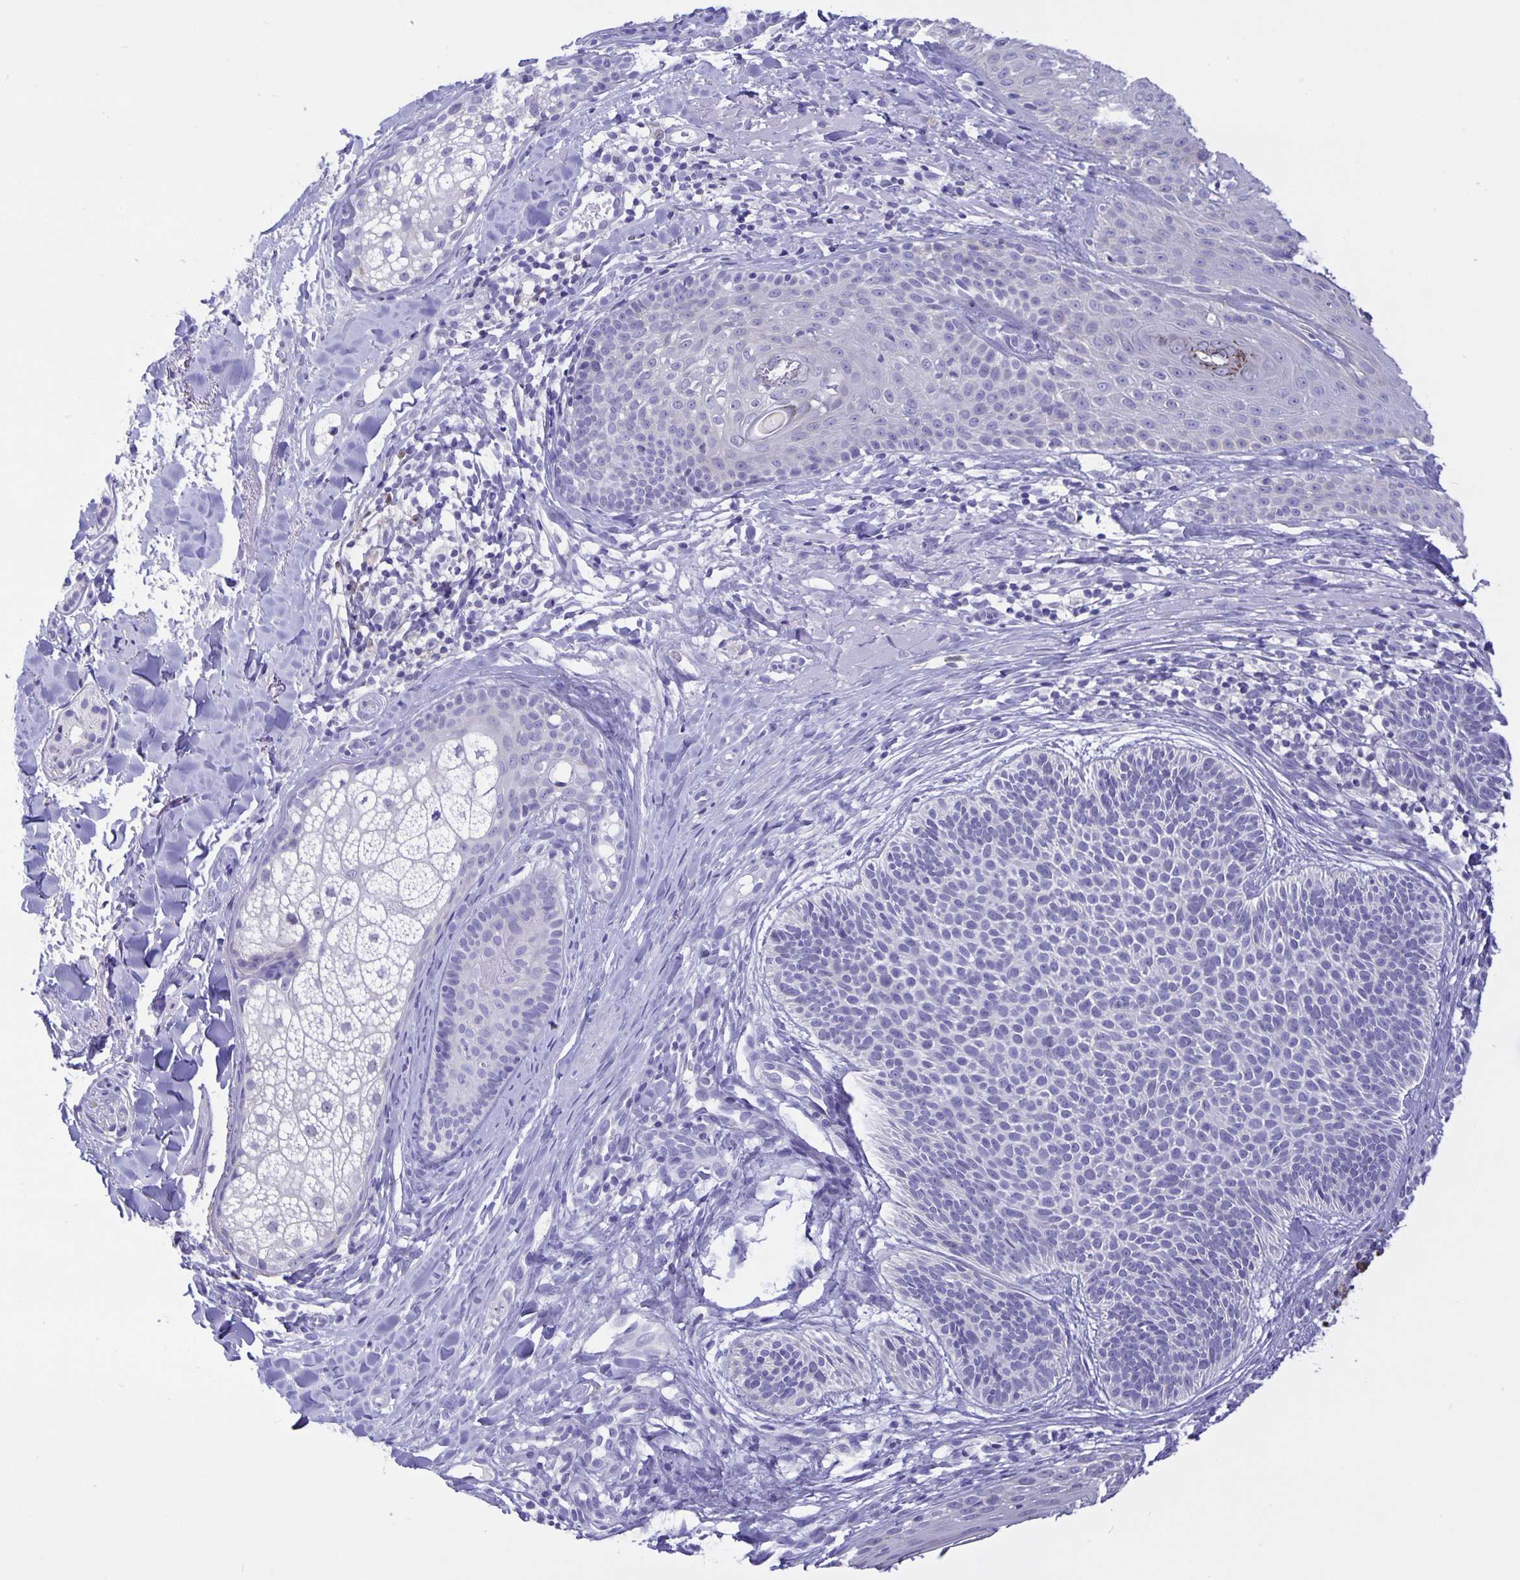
{"staining": {"intensity": "negative", "quantity": "none", "location": "none"}, "tissue": "skin cancer", "cell_type": "Tumor cells", "image_type": "cancer", "snomed": [{"axis": "morphology", "description": "Basal cell carcinoma"}, {"axis": "topography", "description": "Skin"}], "caption": "The immunohistochemistry histopathology image has no significant positivity in tumor cells of skin cancer (basal cell carcinoma) tissue. The staining was performed using DAB to visualize the protein expression in brown, while the nuclei were stained in blue with hematoxylin (Magnification: 20x).", "gene": "ERMN", "patient": {"sex": "male", "age": 82}}